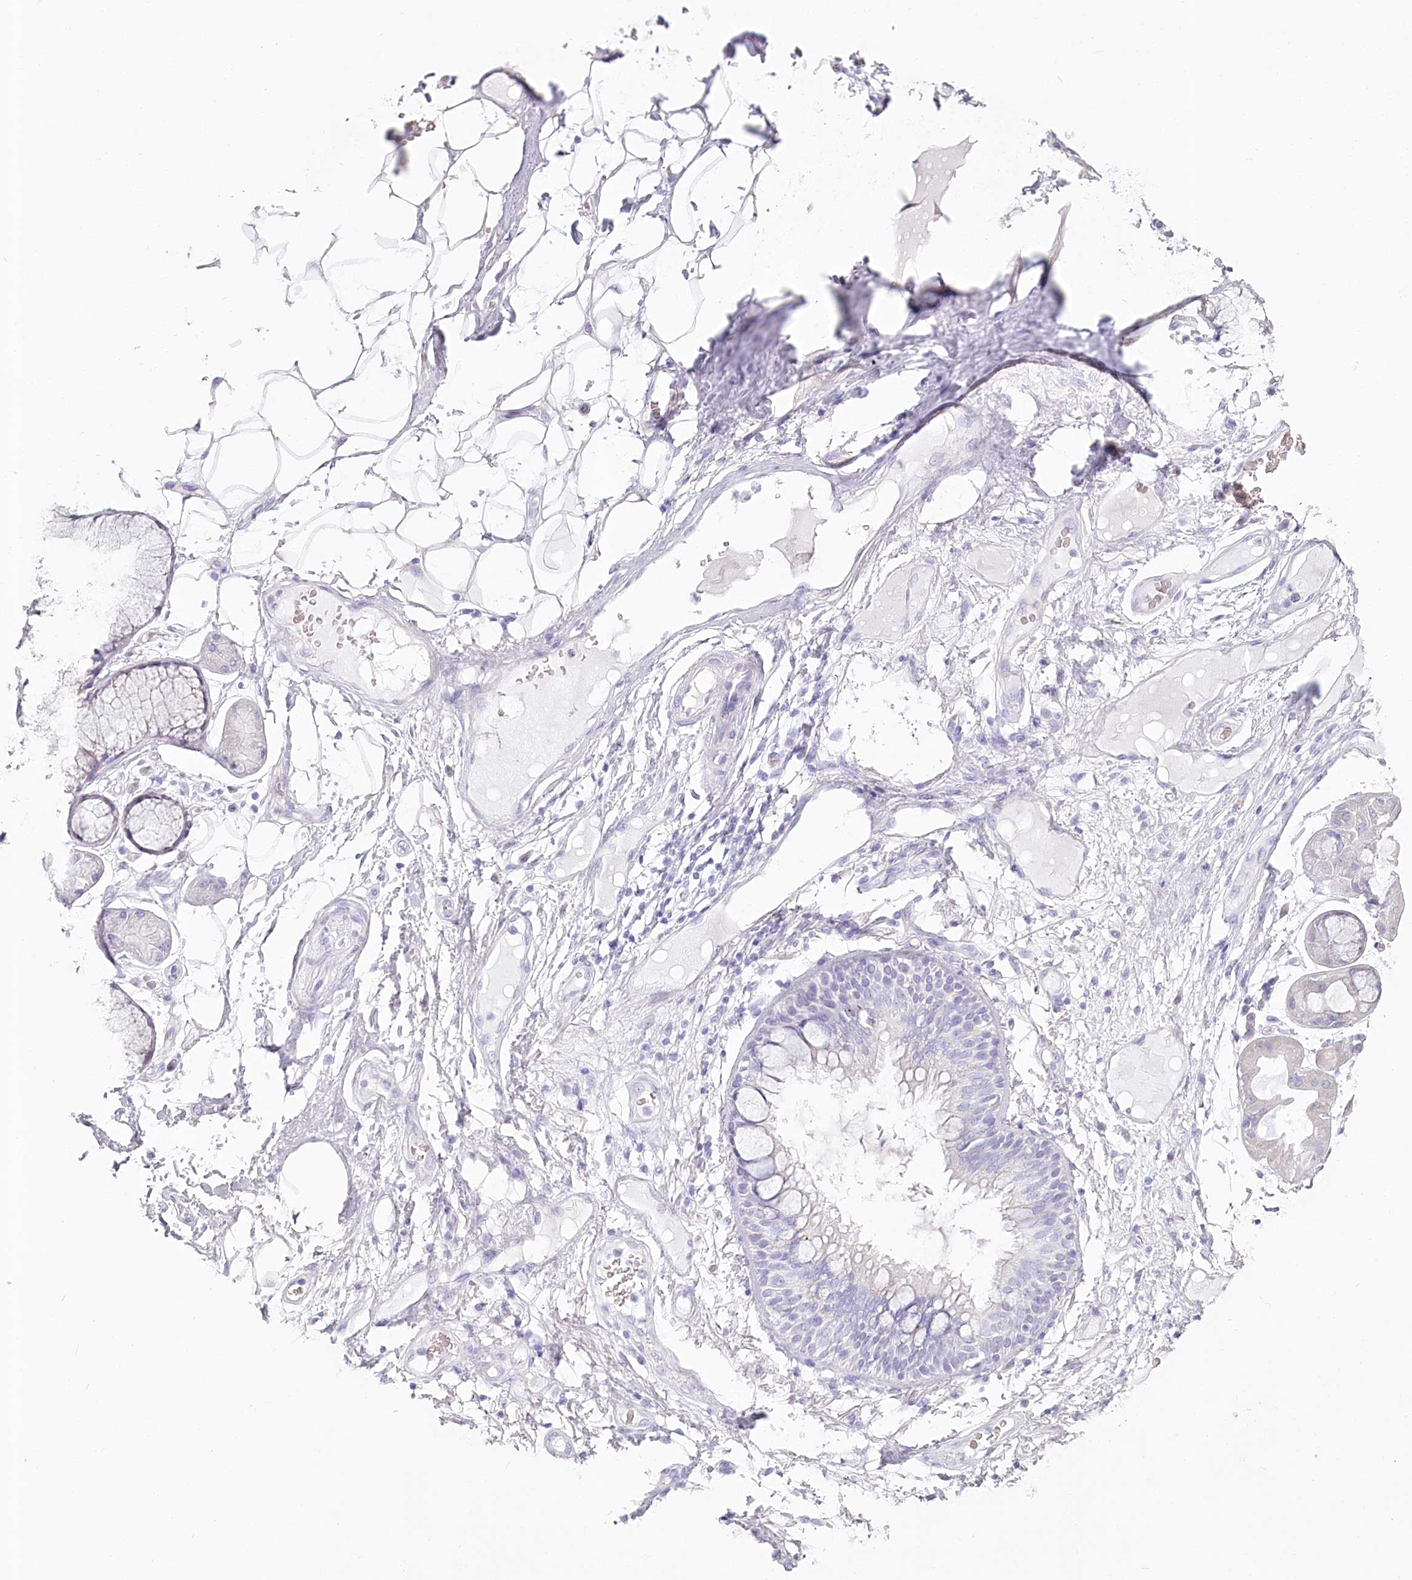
{"staining": {"intensity": "negative", "quantity": "none", "location": "none"}, "tissue": "adipose tissue", "cell_type": "Adipocytes", "image_type": "normal", "snomed": [{"axis": "morphology", "description": "Normal tissue, NOS"}, {"axis": "topography", "description": "Bronchus"}], "caption": "There is no significant staining in adipocytes of adipose tissue. The staining is performed using DAB (3,3'-diaminobenzidine) brown chromogen with nuclei counter-stained in using hematoxylin.", "gene": "IFIT5", "patient": {"sex": "male", "age": 66}}